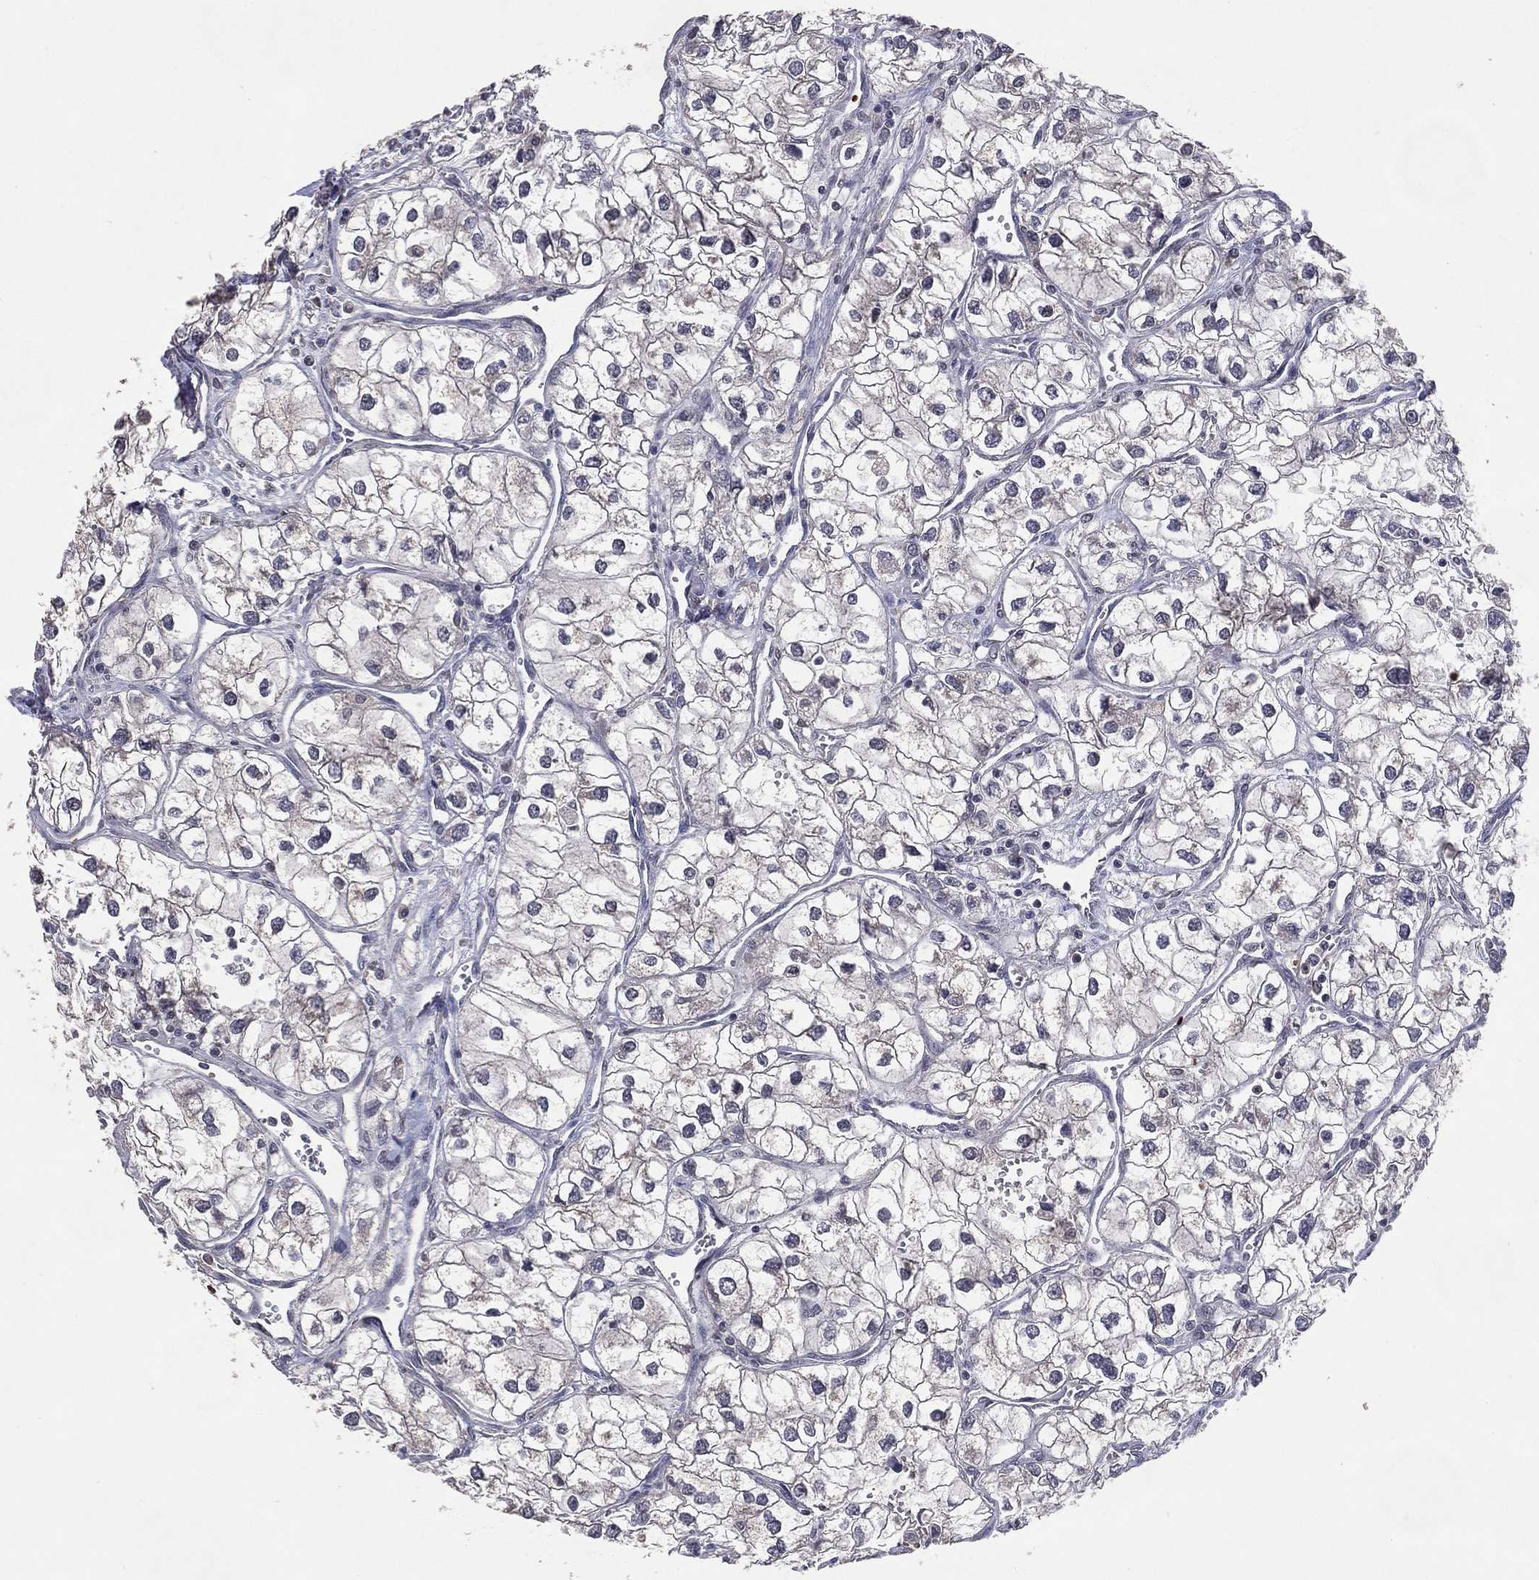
{"staining": {"intensity": "negative", "quantity": "none", "location": "none"}, "tissue": "renal cancer", "cell_type": "Tumor cells", "image_type": "cancer", "snomed": [{"axis": "morphology", "description": "Adenocarcinoma, NOS"}, {"axis": "topography", "description": "Kidney"}], "caption": "Histopathology image shows no significant protein expression in tumor cells of renal cancer (adenocarcinoma).", "gene": "DNAH7", "patient": {"sex": "male", "age": 59}}